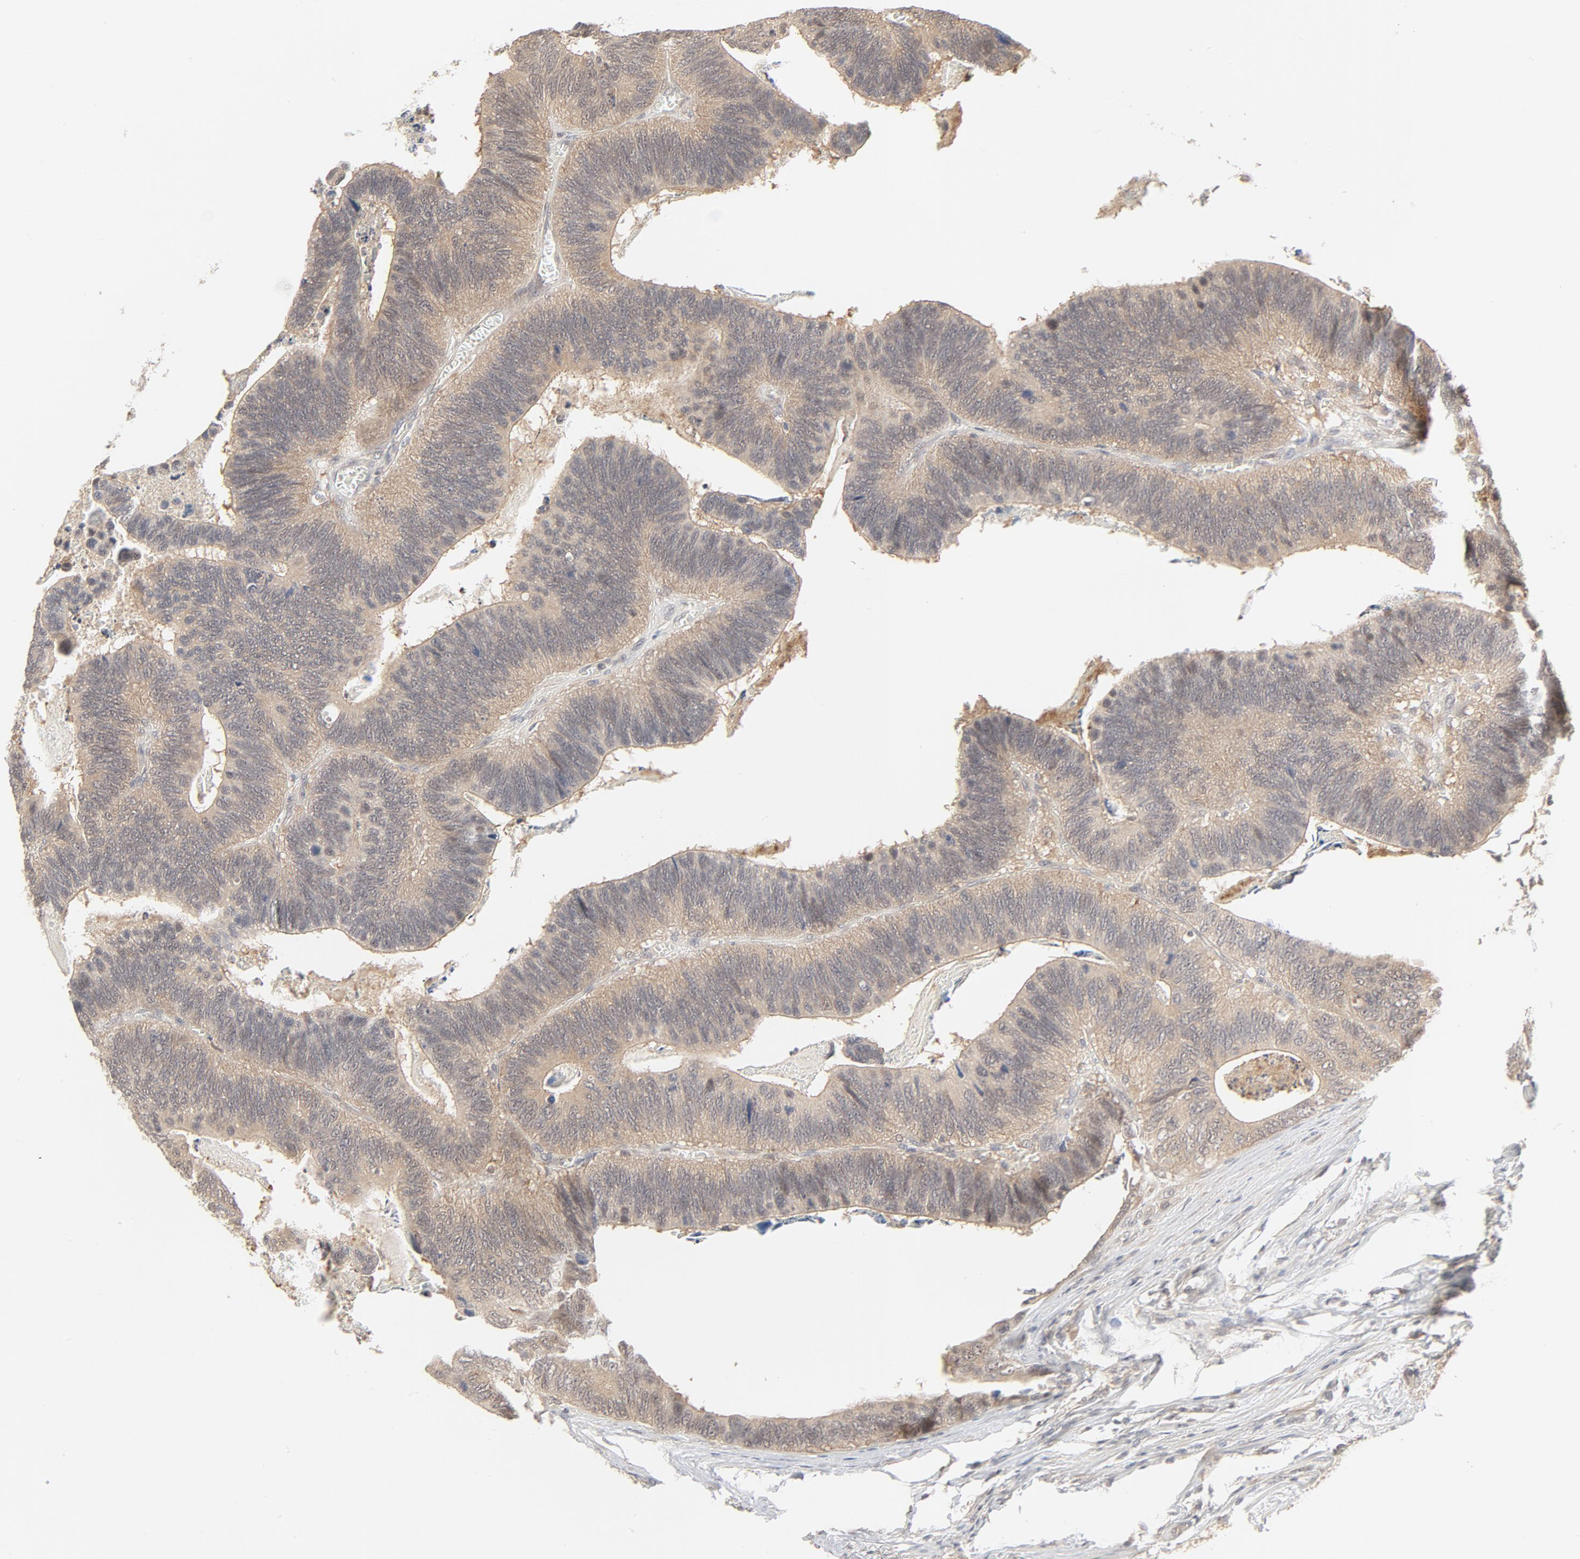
{"staining": {"intensity": "weak", "quantity": ">75%", "location": "nuclear"}, "tissue": "colorectal cancer", "cell_type": "Tumor cells", "image_type": "cancer", "snomed": [{"axis": "morphology", "description": "Adenocarcinoma, NOS"}, {"axis": "topography", "description": "Colon"}], "caption": "Immunohistochemical staining of adenocarcinoma (colorectal) reveals weak nuclear protein expression in about >75% of tumor cells. (DAB (3,3'-diaminobenzidine) IHC, brown staining for protein, blue staining for nuclei).", "gene": "NEDD8", "patient": {"sex": "male", "age": 72}}